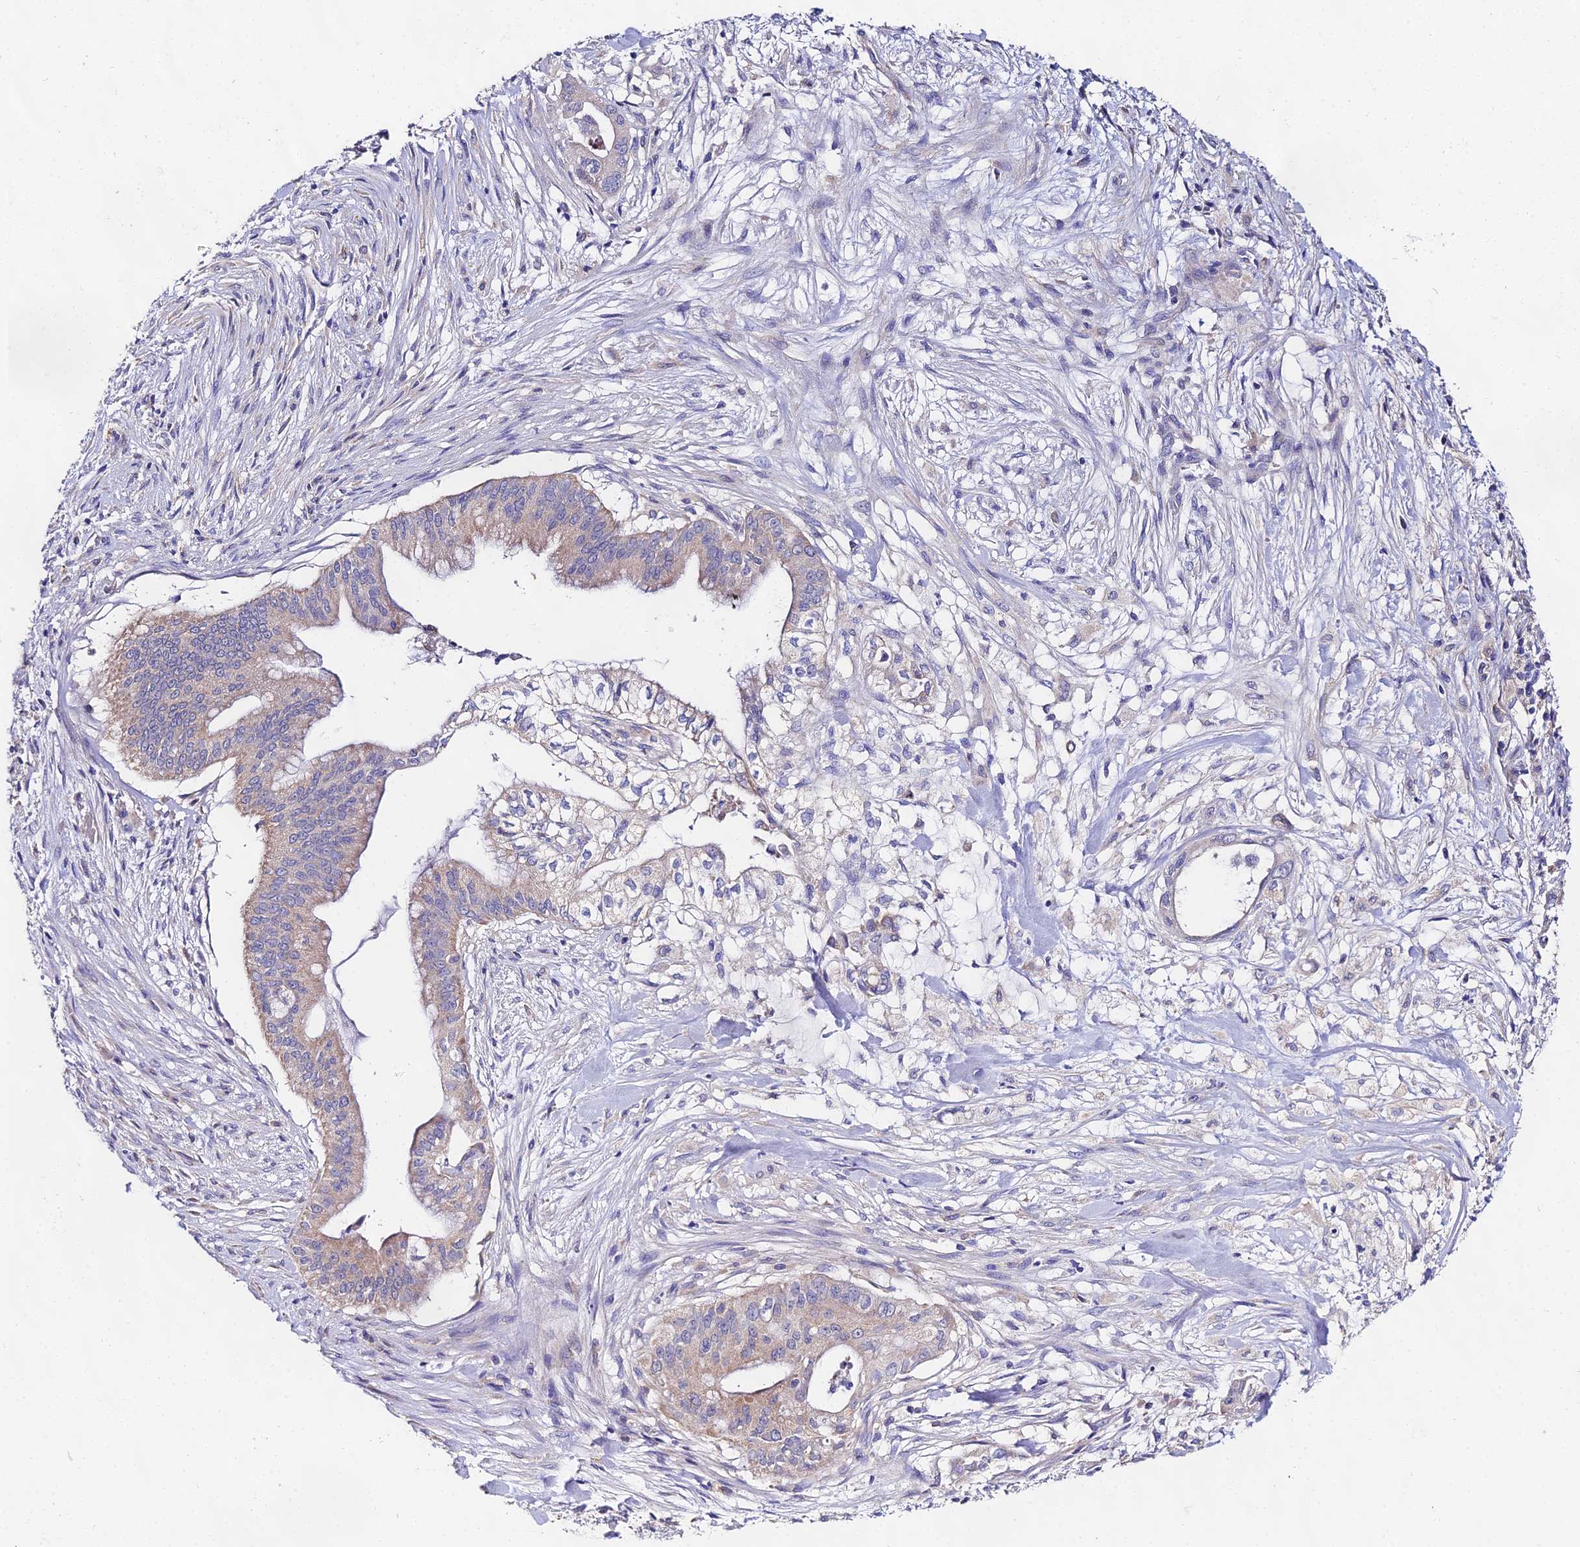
{"staining": {"intensity": "weak", "quantity": "<25%", "location": "cytoplasmic/membranous"}, "tissue": "pancreatic cancer", "cell_type": "Tumor cells", "image_type": "cancer", "snomed": [{"axis": "morphology", "description": "Adenocarcinoma, NOS"}, {"axis": "topography", "description": "Pancreas"}], "caption": "Tumor cells are negative for brown protein staining in pancreatic cancer.", "gene": "PPP2R2C", "patient": {"sex": "male", "age": 46}}